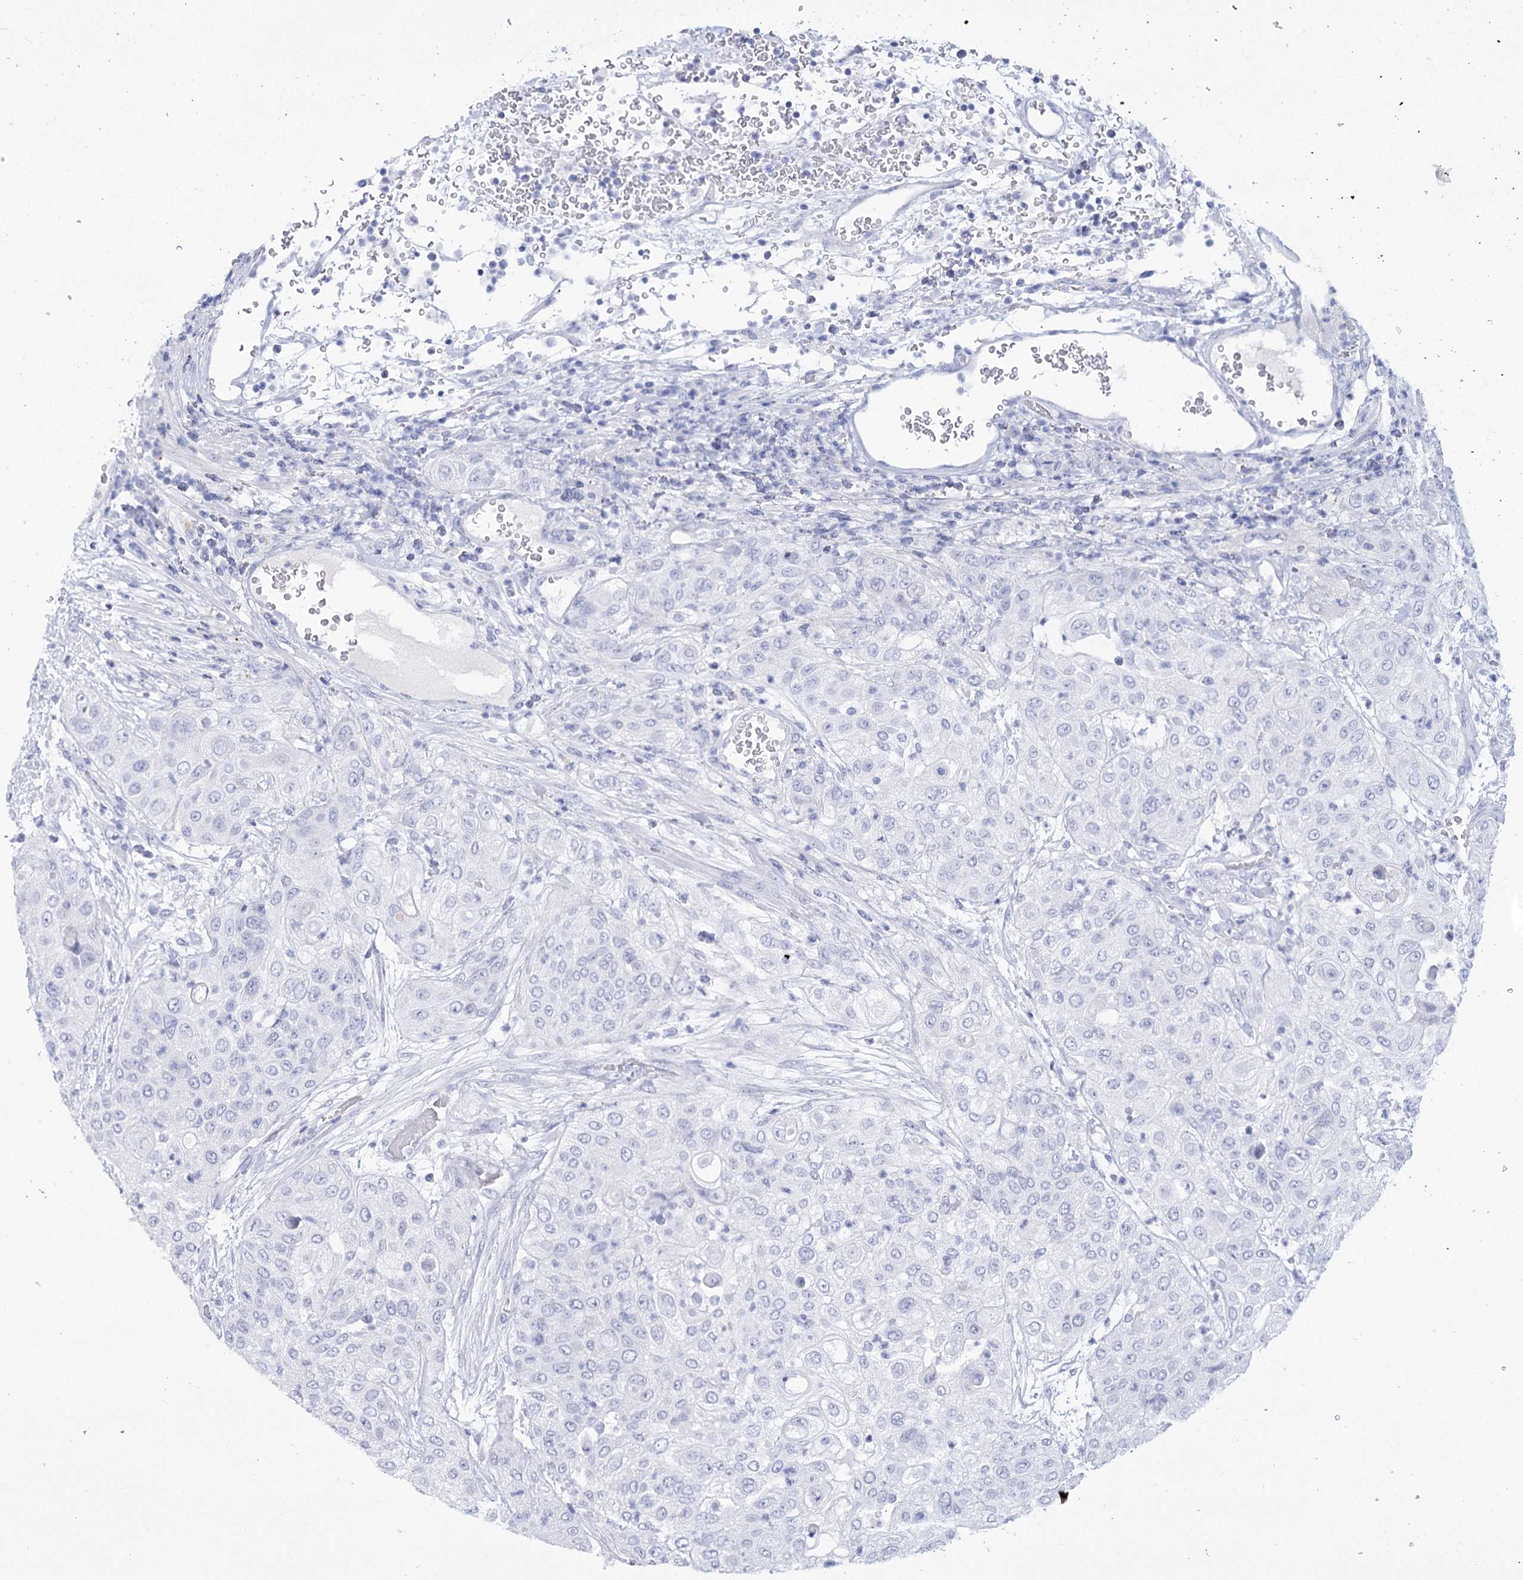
{"staining": {"intensity": "negative", "quantity": "none", "location": "none"}, "tissue": "urothelial cancer", "cell_type": "Tumor cells", "image_type": "cancer", "snomed": [{"axis": "morphology", "description": "Urothelial carcinoma, High grade"}, {"axis": "topography", "description": "Urinary bladder"}], "caption": "High magnification brightfield microscopy of high-grade urothelial carcinoma stained with DAB (brown) and counterstained with hematoxylin (blue): tumor cells show no significant staining.", "gene": "RNF186", "patient": {"sex": "female", "age": 79}}